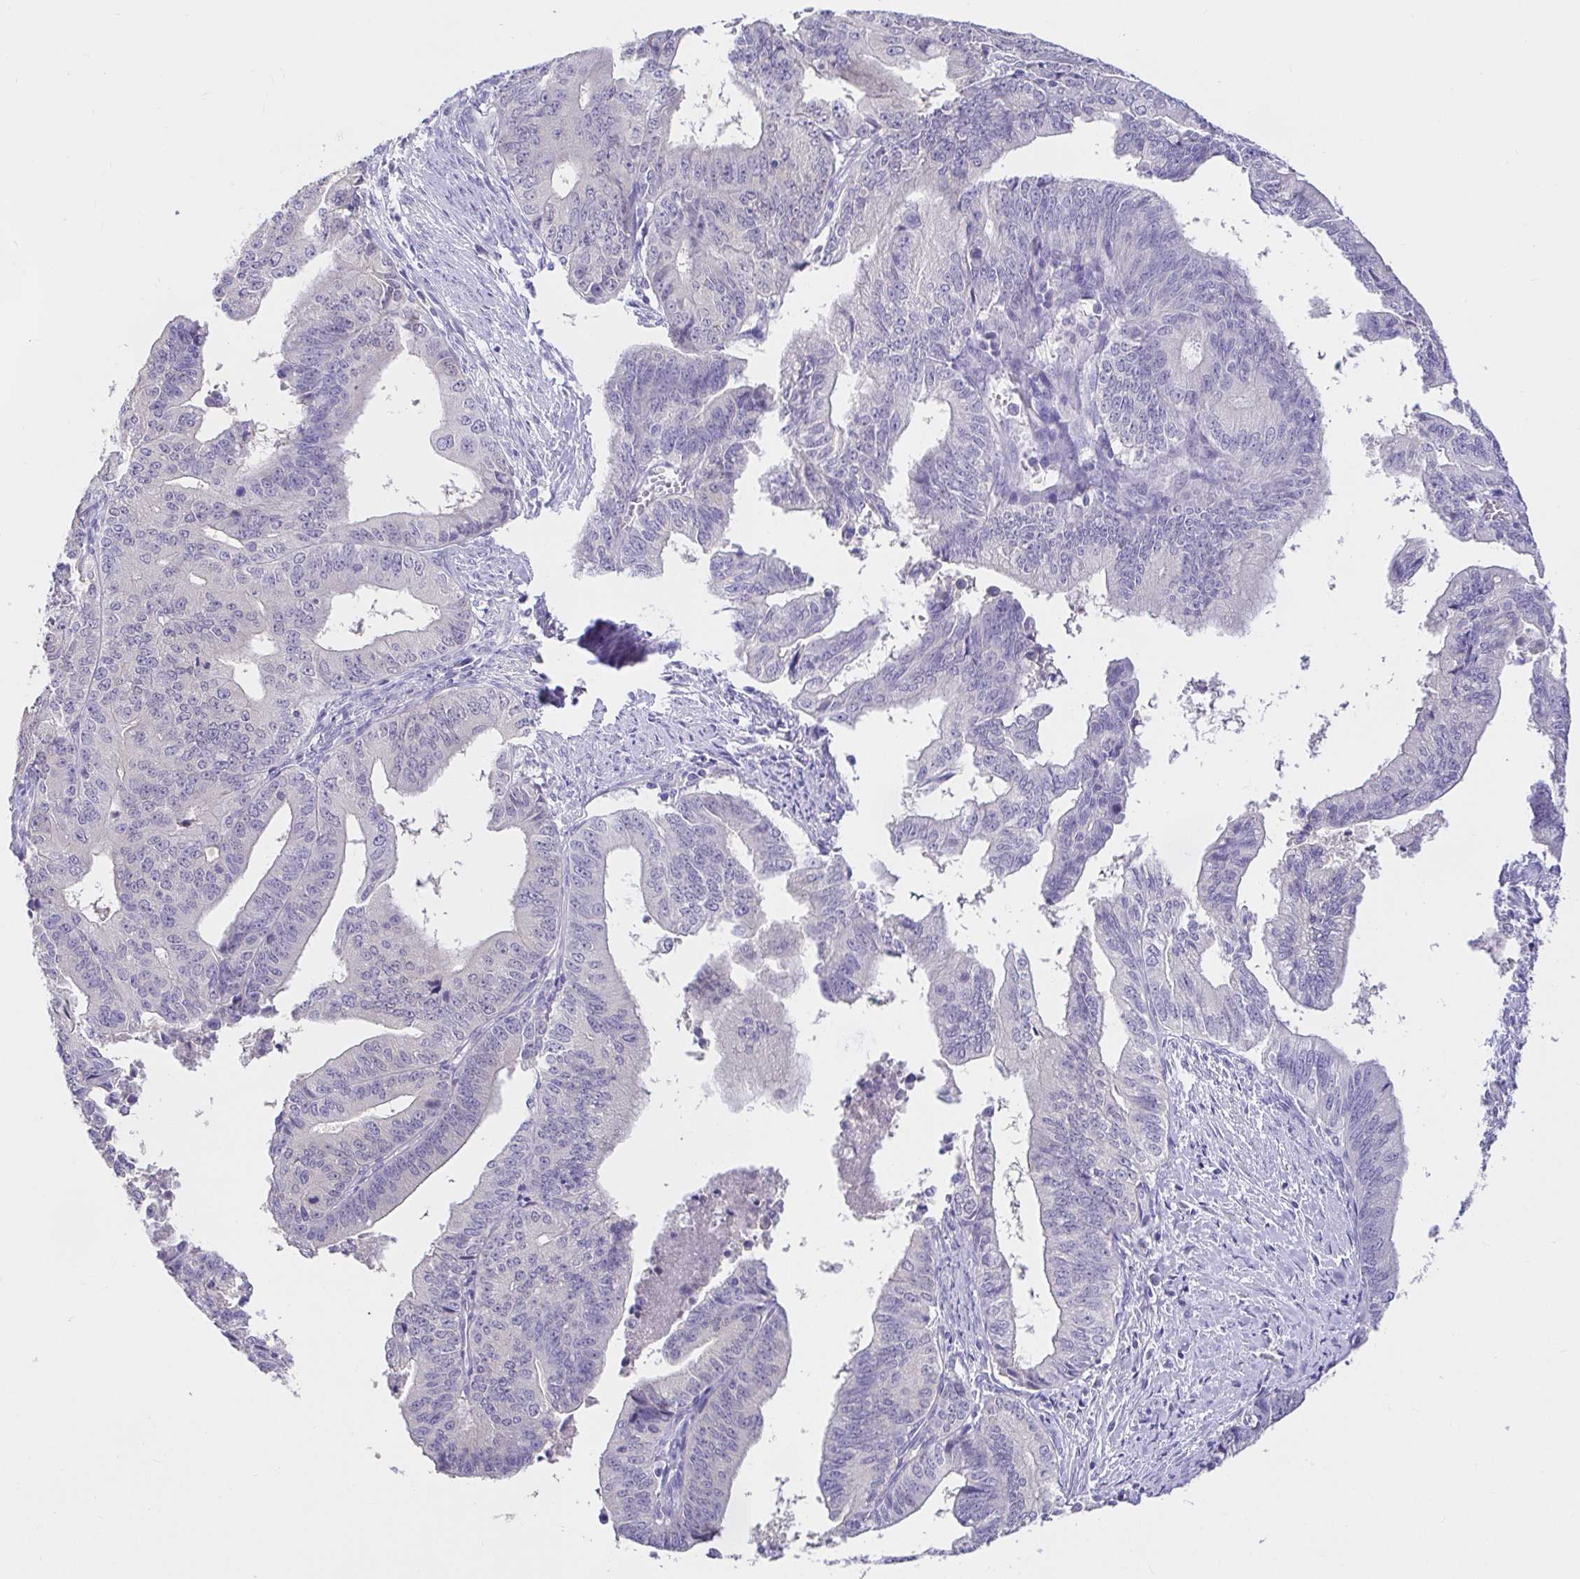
{"staining": {"intensity": "negative", "quantity": "none", "location": "none"}, "tissue": "endometrial cancer", "cell_type": "Tumor cells", "image_type": "cancer", "snomed": [{"axis": "morphology", "description": "Adenocarcinoma, NOS"}, {"axis": "topography", "description": "Endometrium"}], "caption": "IHC of human endometrial cancer shows no expression in tumor cells. (DAB IHC visualized using brightfield microscopy, high magnification).", "gene": "CDO1", "patient": {"sex": "female", "age": 65}}